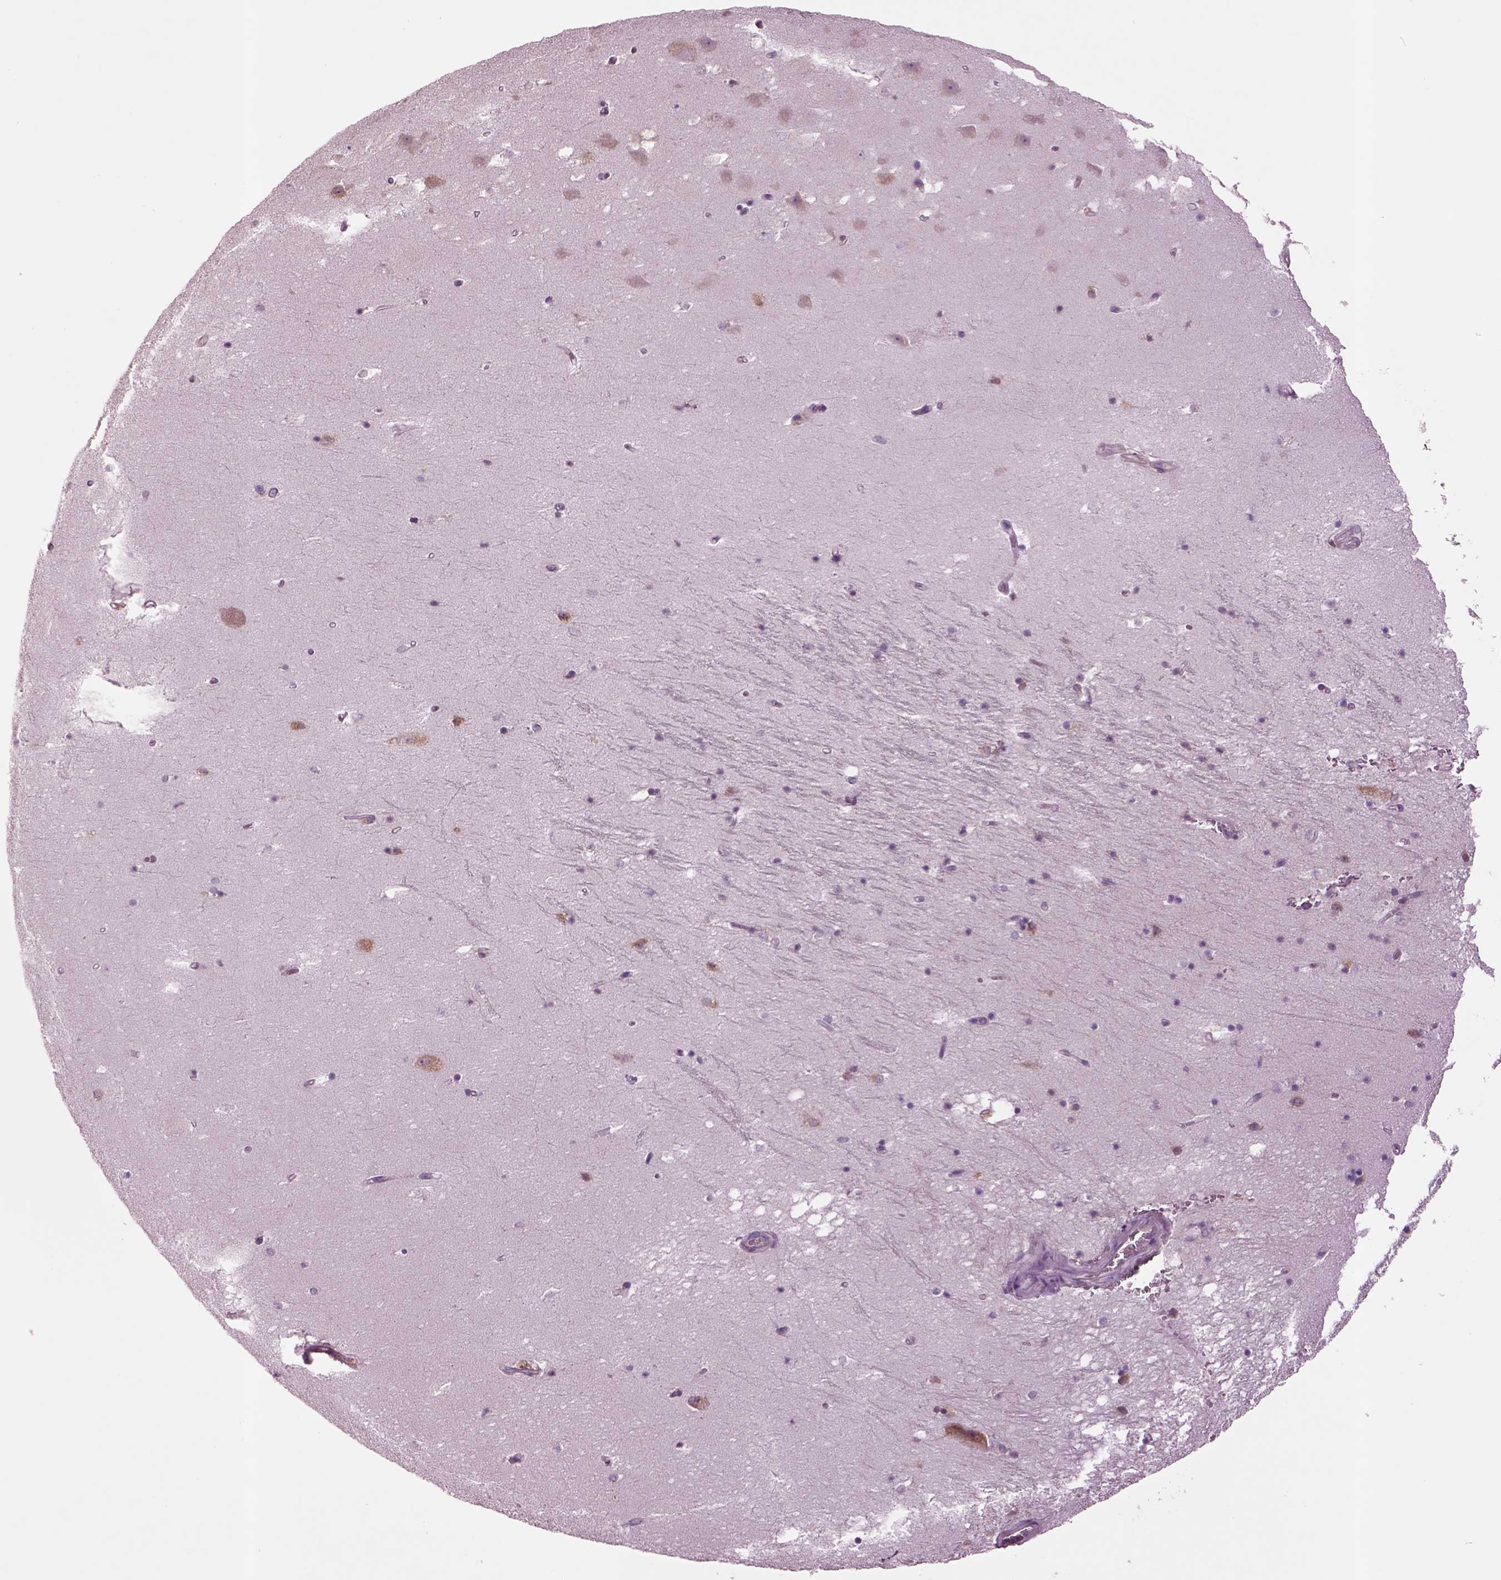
{"staining": {"intensity": "negative", "quantity": "none", "location": "none"}, "tissue": "hippocampus", "cell_type": "Glial cells", "image_type": "normal", "snomed": [{"axis": "morphology", "description": "Normal tissue, NOS"}, {"axis": "topography", "description": "Hippocampus"}], "caption": "This micrograph is of normal hippocampus stained with IHC to label a protein in brown with the nuclei are counter-stained blue. There is no positivity in glial cells. (Stains: DAB immunohistochemistry with hematoxylin counter stain, Microscopy: brightfield microscopy at high magnification).", "gene": "SEC23A", "patient": {"sex": "male", "age": 58}}